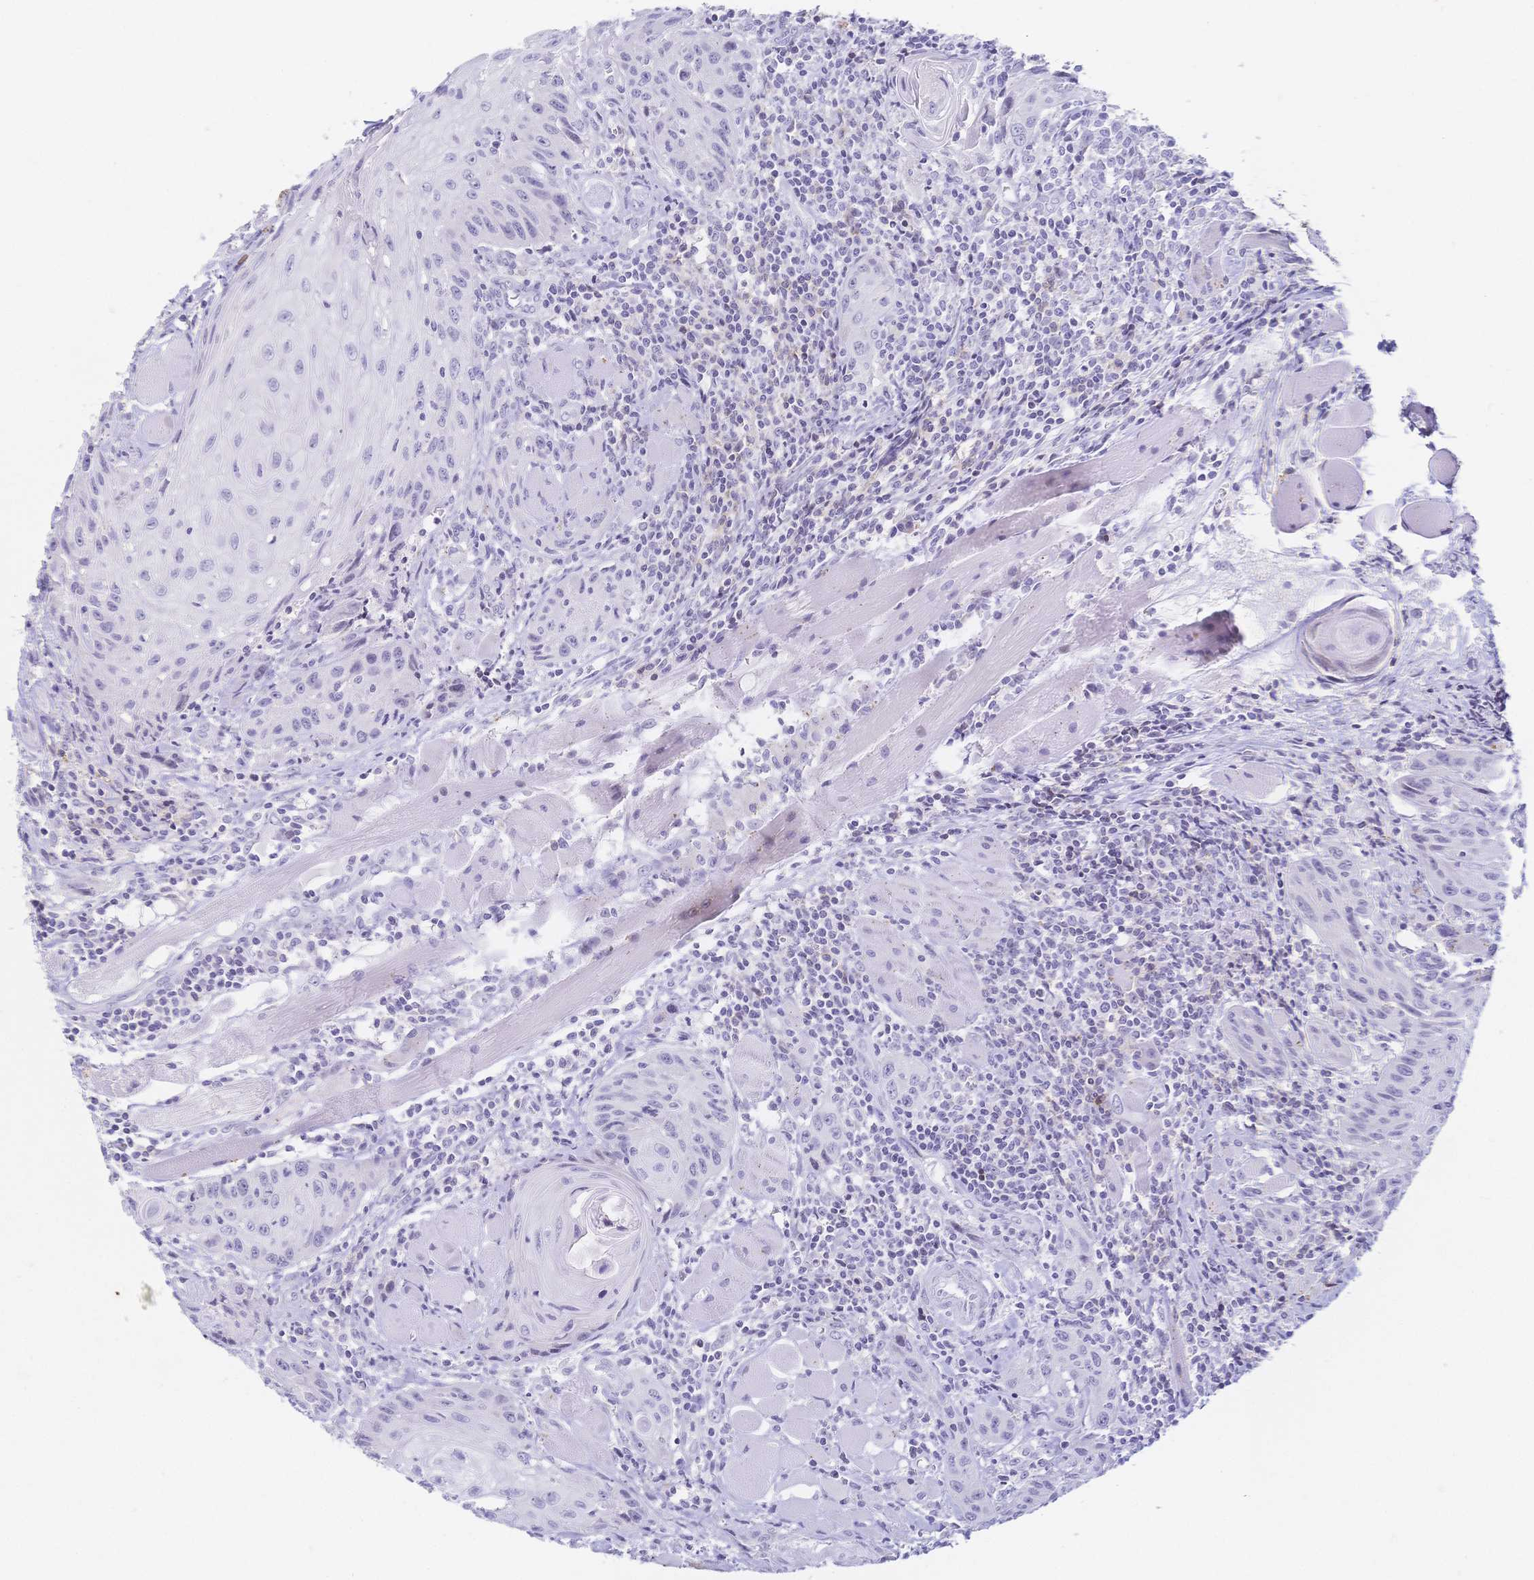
{"staining": {"intensity": "negative", "quantity": "none", "location": "none"}, "tissue": "head and neck cancer", "cell_type": "Tumor cells", "image_type": "cancer", "snomed": [{"axis": "morphology", "description": "Squamous cell carcinoma, NOS"}, {"axis": "topography", "description": "Oral tissue"}, {"axis": "topography", "description": "Head-Neck"}], "caption": "Protein analysis of head and neck squamous cell carcinoma reveals no significant expression in tumor cells.", "gene": "CR2", "patient": {"sex": "male", "age": 58}}